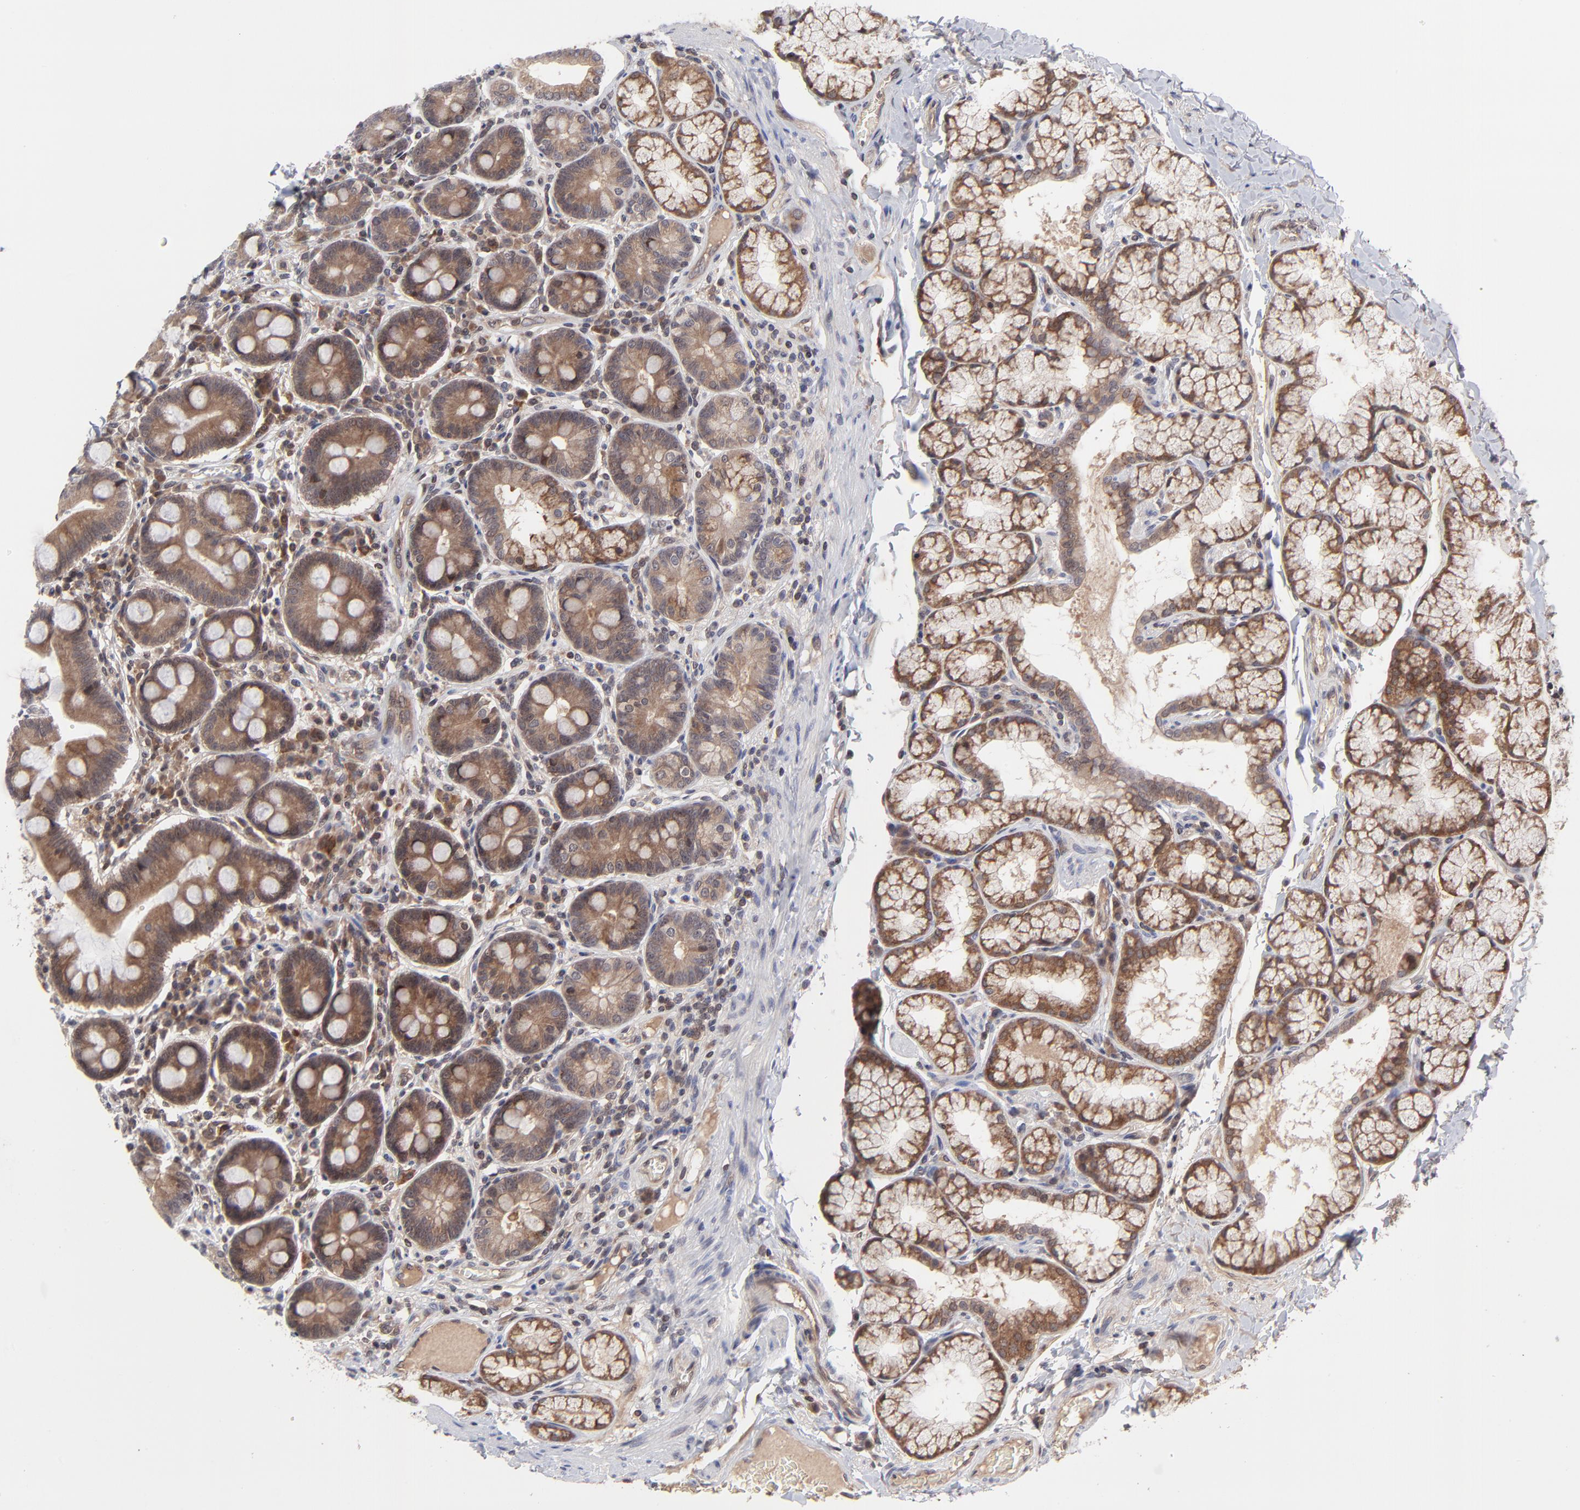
{"staining": {"intensity": "moderate", "quantity": ">75%", "location": "cytoplasmic/membranous"}, "tissue": "duodenum", "cell_type": "Glandular cells", "image_type": "normal", "snomed": [{"axis": "morphology", "description": "Normal tissue, NOS"}, {"axis": "topography", "description": "Duodenum"}], "caption": "Brown immunohistochemical staining in normal duodenum reveals moderate cytoplasmic/membranous positivity in about >75% of glandular cells.", "gene": "UBE2L6", "patient": {"sex": "male", "age": 50}}